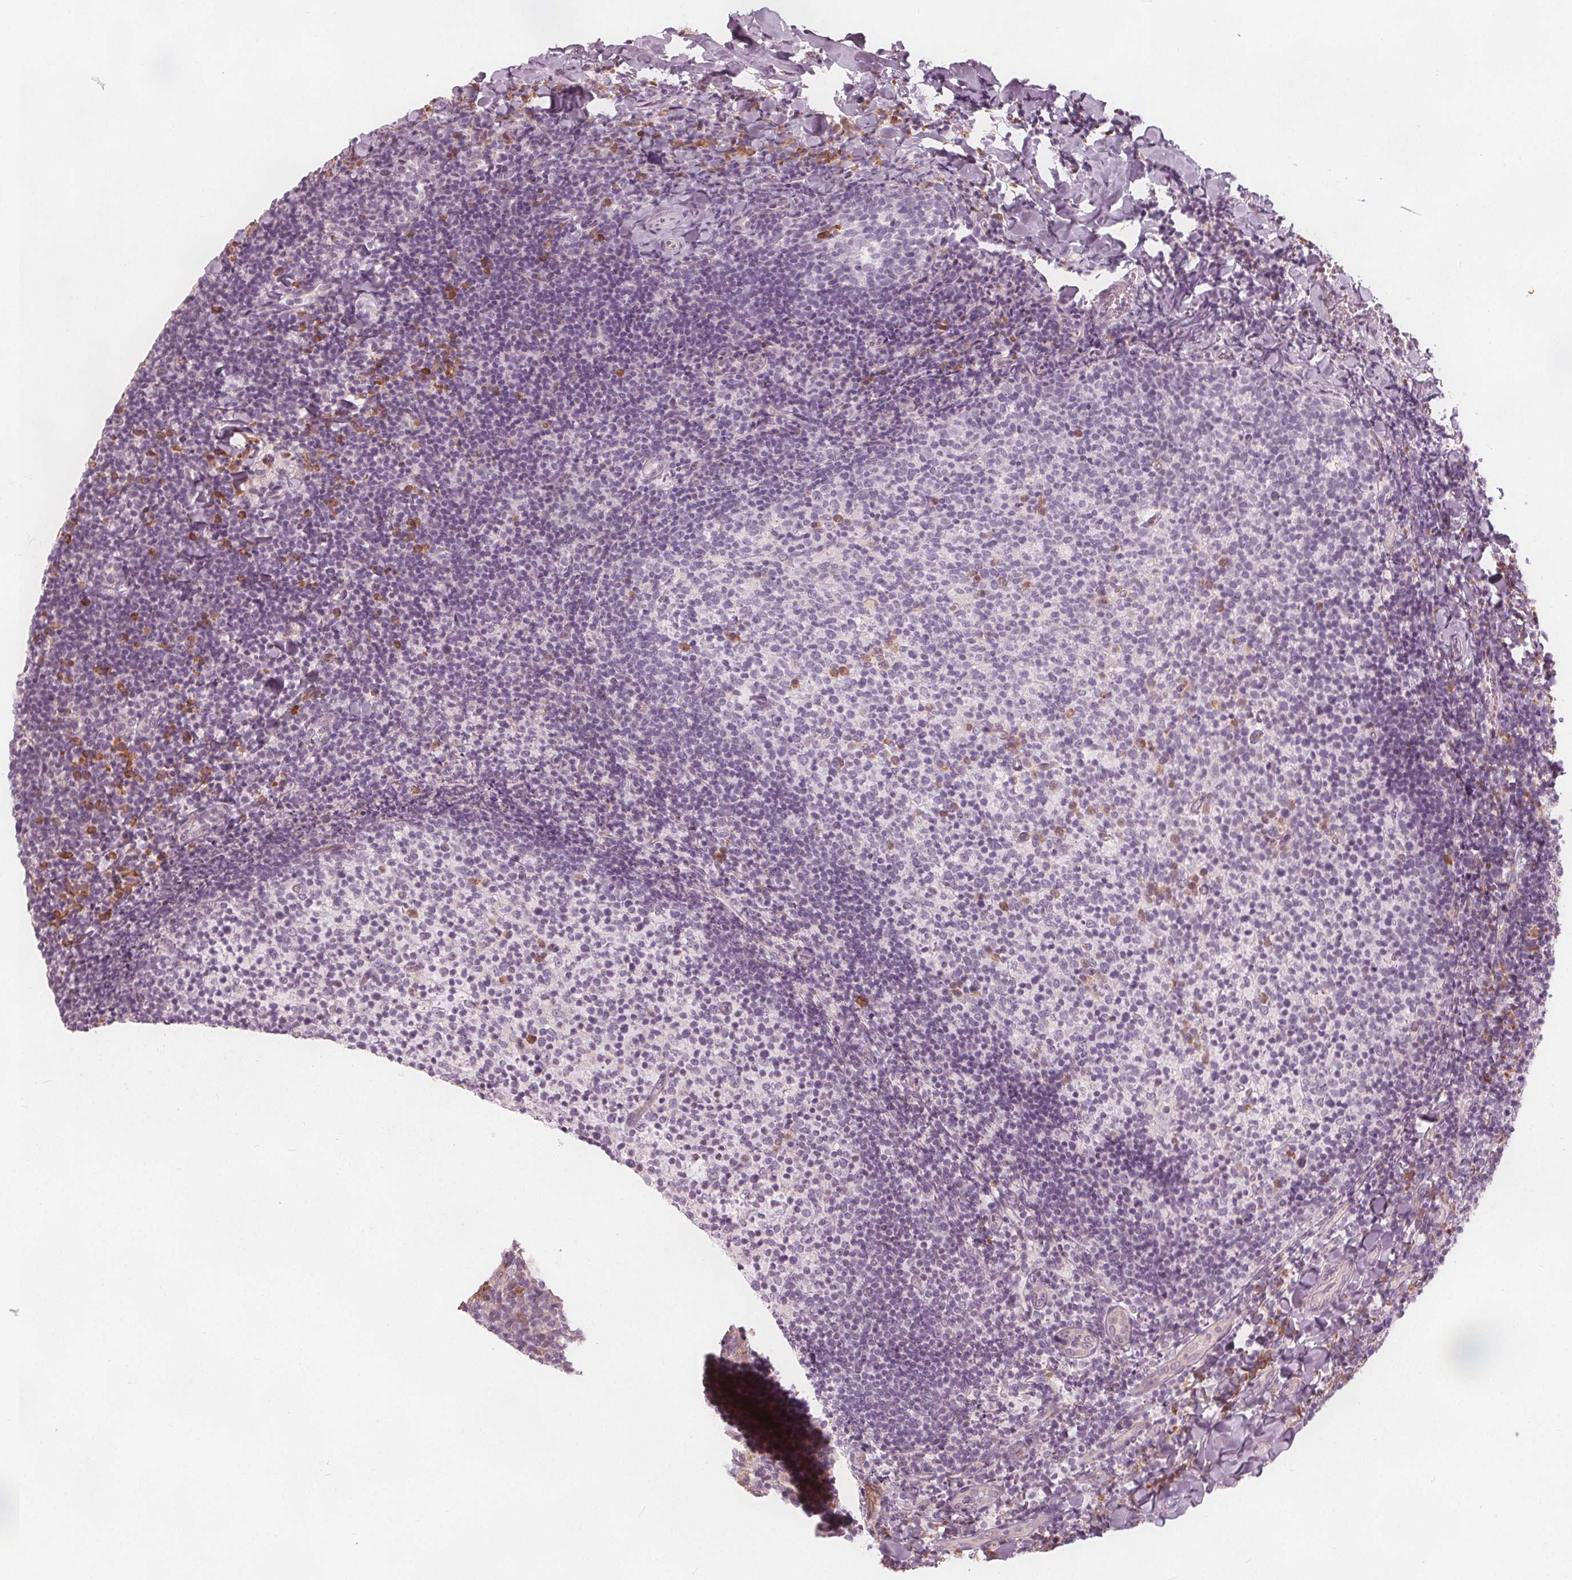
{"staining": {"intensity": "negative", "quantity": "none", "location": "none"}, "tissue": "tonsil", "cell_type": "Germinal center cells", "image_type": "normal", "snomed": [{"axis": "morphology", "description": "Normal tissue, NOS"}, {"axis": "topography", "description": "Tonsil"}], "caption": "Human tonsil stained for a protein using immunohistochemistry exhibits no expression in germinal center cells.", "gene": "BRSK1", "patient": {"sex": "female", "age": 10}}